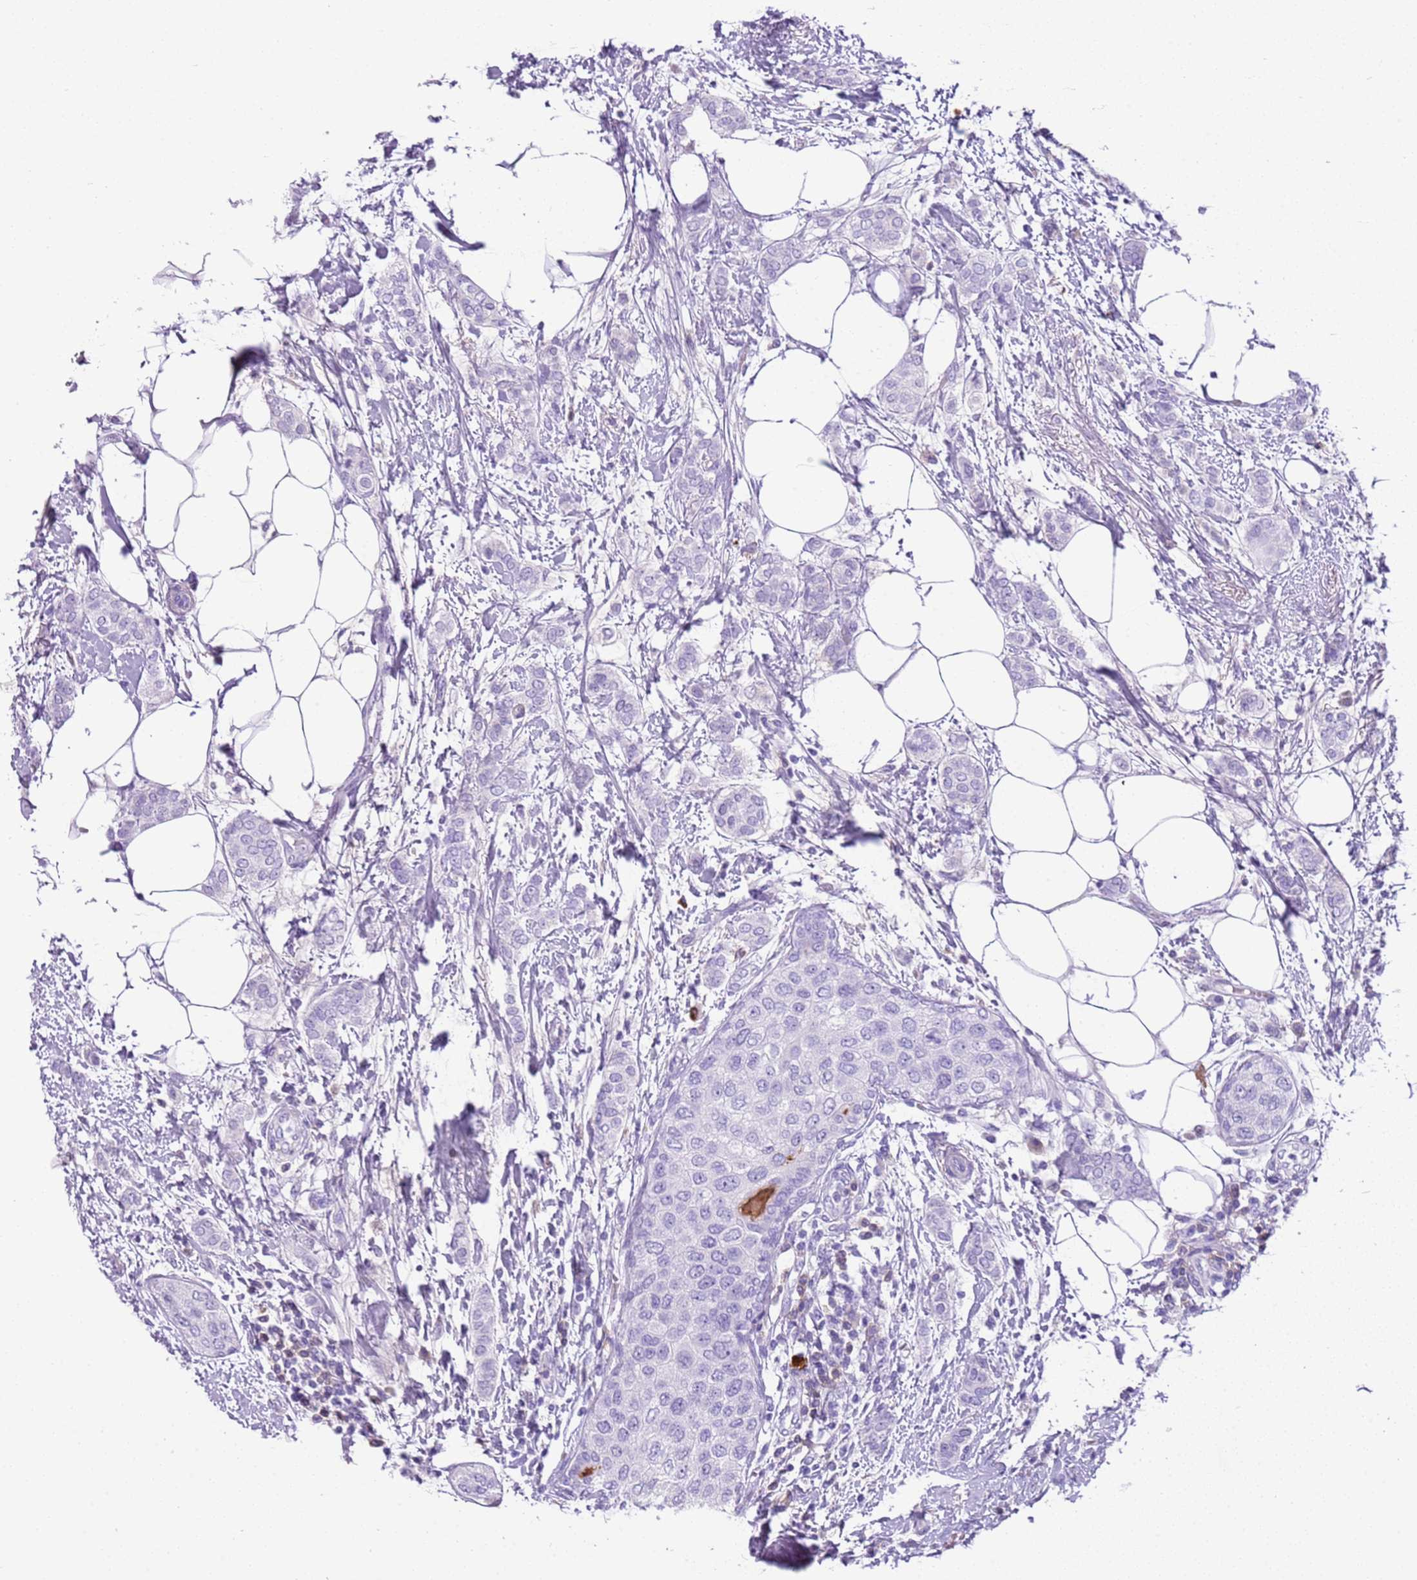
{"staining": {"intensity": "negative", "quantity": "none", "location": "none"}, "tissue": "breast cancer", "cell_type": "Tumor cells", "image_type": "cancer", "snomed": [{"axis": "morphology", "description": "Duct carcinoma"}, {"axis": "topography", "description": "Breast"}], "caption": "Immunohistochemistry histopathology image of neoplastic tissue: human breast cancer (intraductal carcinoma) stained with DAB (3,3'-diaminobenzidine) demonstrates no significant protein positivity in tumor cells.", "gene": "IGKV3D-11", "patient": {"sex": "female", "age": 72}}